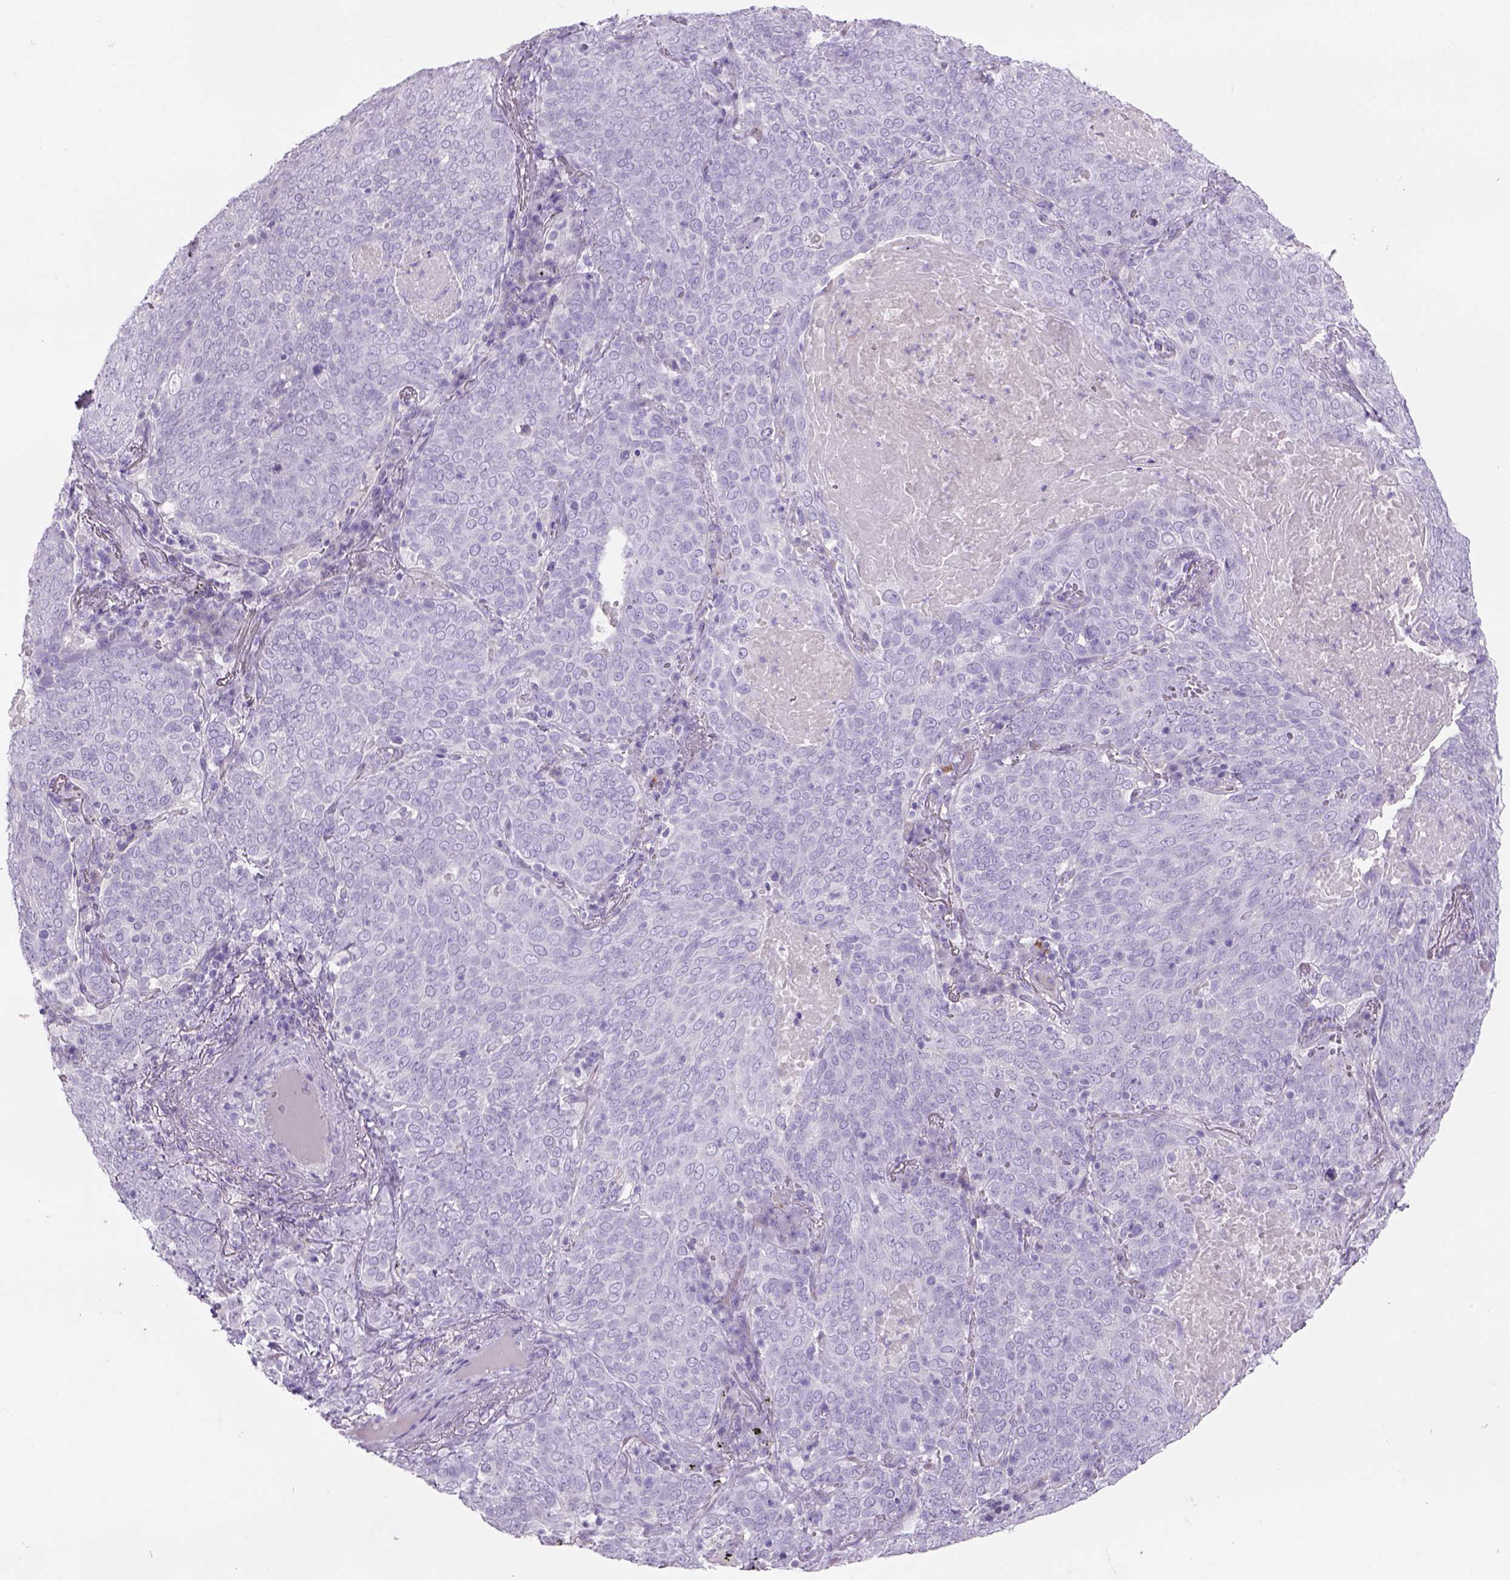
{"staining": {"intensity": "negative", "quantity": "none", "location": "none"}, "tissue": "lung cancer", "cell_type": "Tumor cells", "image_type": "cancer", "snomed": [{"axis": "morphology", "description": "Squamous cell carcinoma, NOS"}, {"axis": "topography", "description": "Lung"}], "caption": "Tumor cells show no significant protein expression in lung cancer. (DAB immunohistochemistry, high magnification).", "gene": "TENM4", "patient": {"sex": "male", "age": 82}}